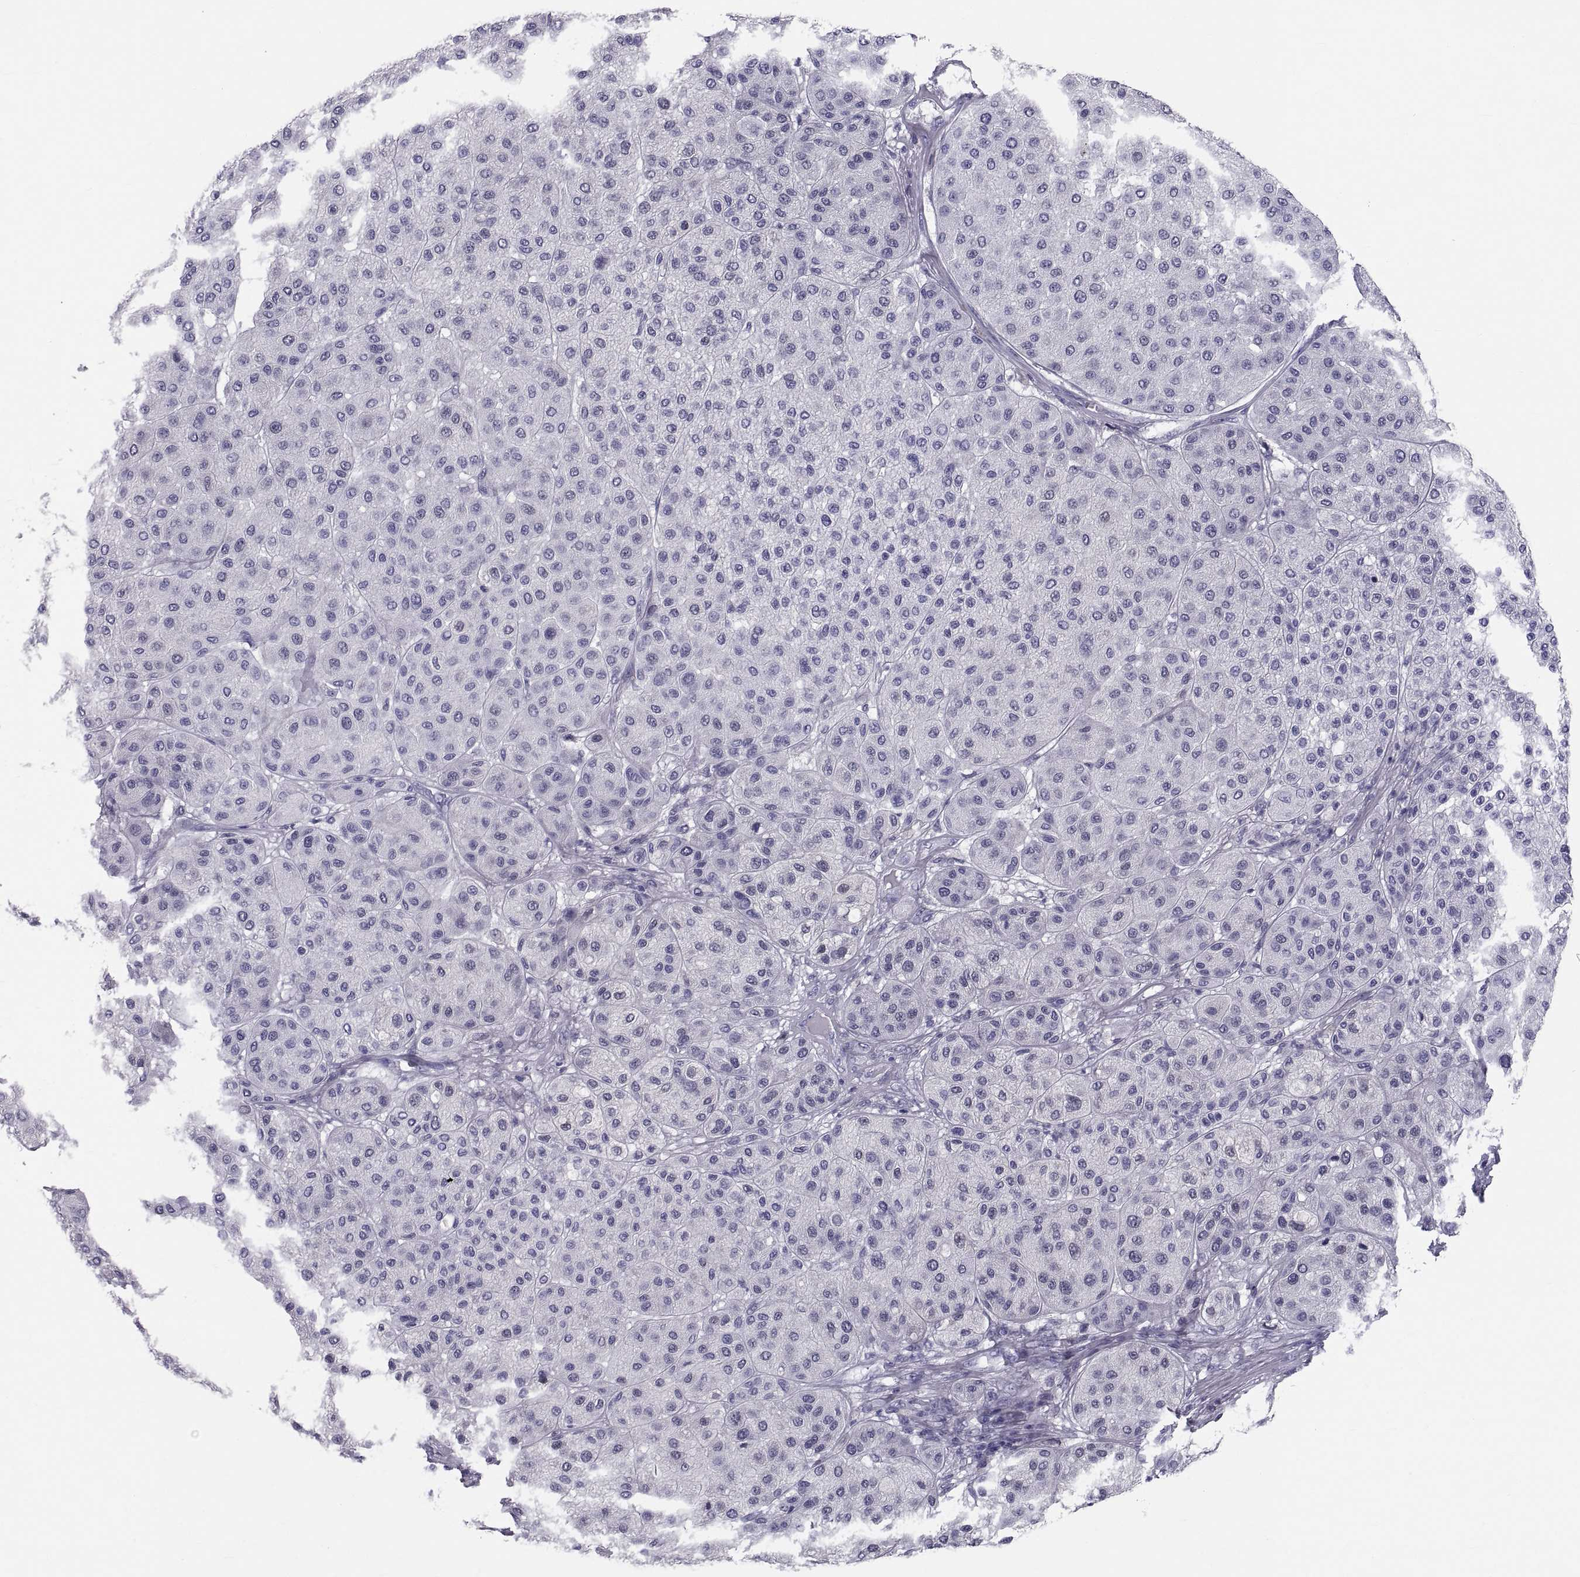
{"staining": {"intensity": "negative", "quantity": "none", "location": "none"}, "tissue": "melanoma", "cell_type": "Tumor cells", "image_type": "cancer", "snomed": [{"axis": "morphology", "description": "Malignant melanoma, Metastatic site"}, {"axis": "topography", "description": "Smooth muscle"}], "caption": "Malignant melanoma (metastatic site) was stained to show a protein in brown. There is no significant expression in tumor cells.", "gene": "DEFB129", "patient": {"sex": "male", "age": 41}}